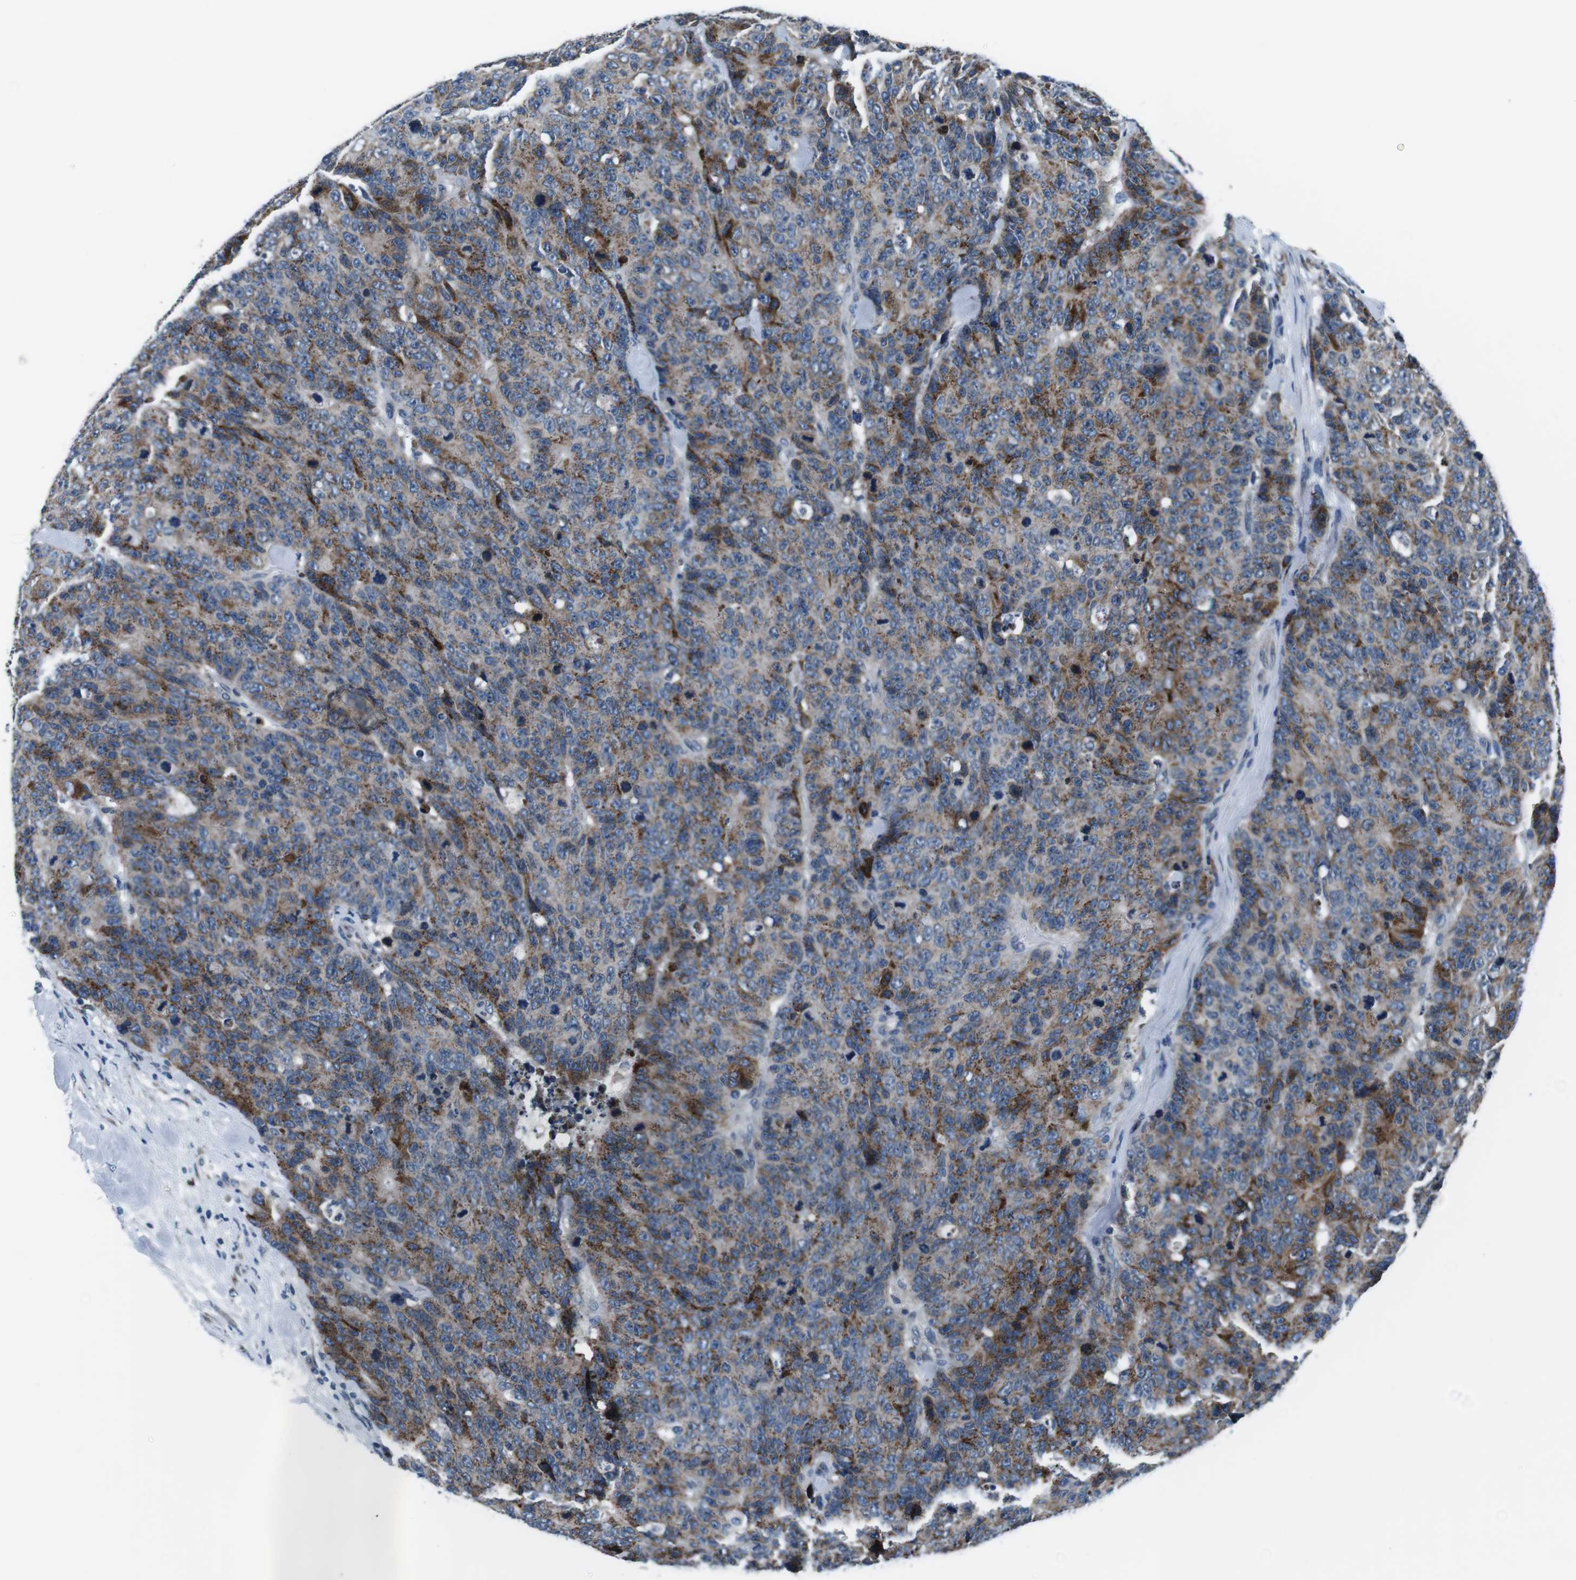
{"staining": {"intensity": "moderate", "quantity": ">75%", "location": "cytoplasmic/membranous"}, "tissue": "colorectal cancer", "cell_type": "Tumor cells", "image_type": "cancer", "snomed": [{"axis": "morphology", "description": "Adenocarcinoma, NOS"}, {"axis": "topography", "description": "Colon"}], "caption": "Brown immunohistochemical staining in human colorectal cancer demonstrates moderate cytoplasmic/membranous staining in approximately >75% of tumor cells. (DAB IHC, brown staining for protein, blue staining for nuclei).", "gene": "NUCB2", "patient": {"sex": "female", "age": 86}}